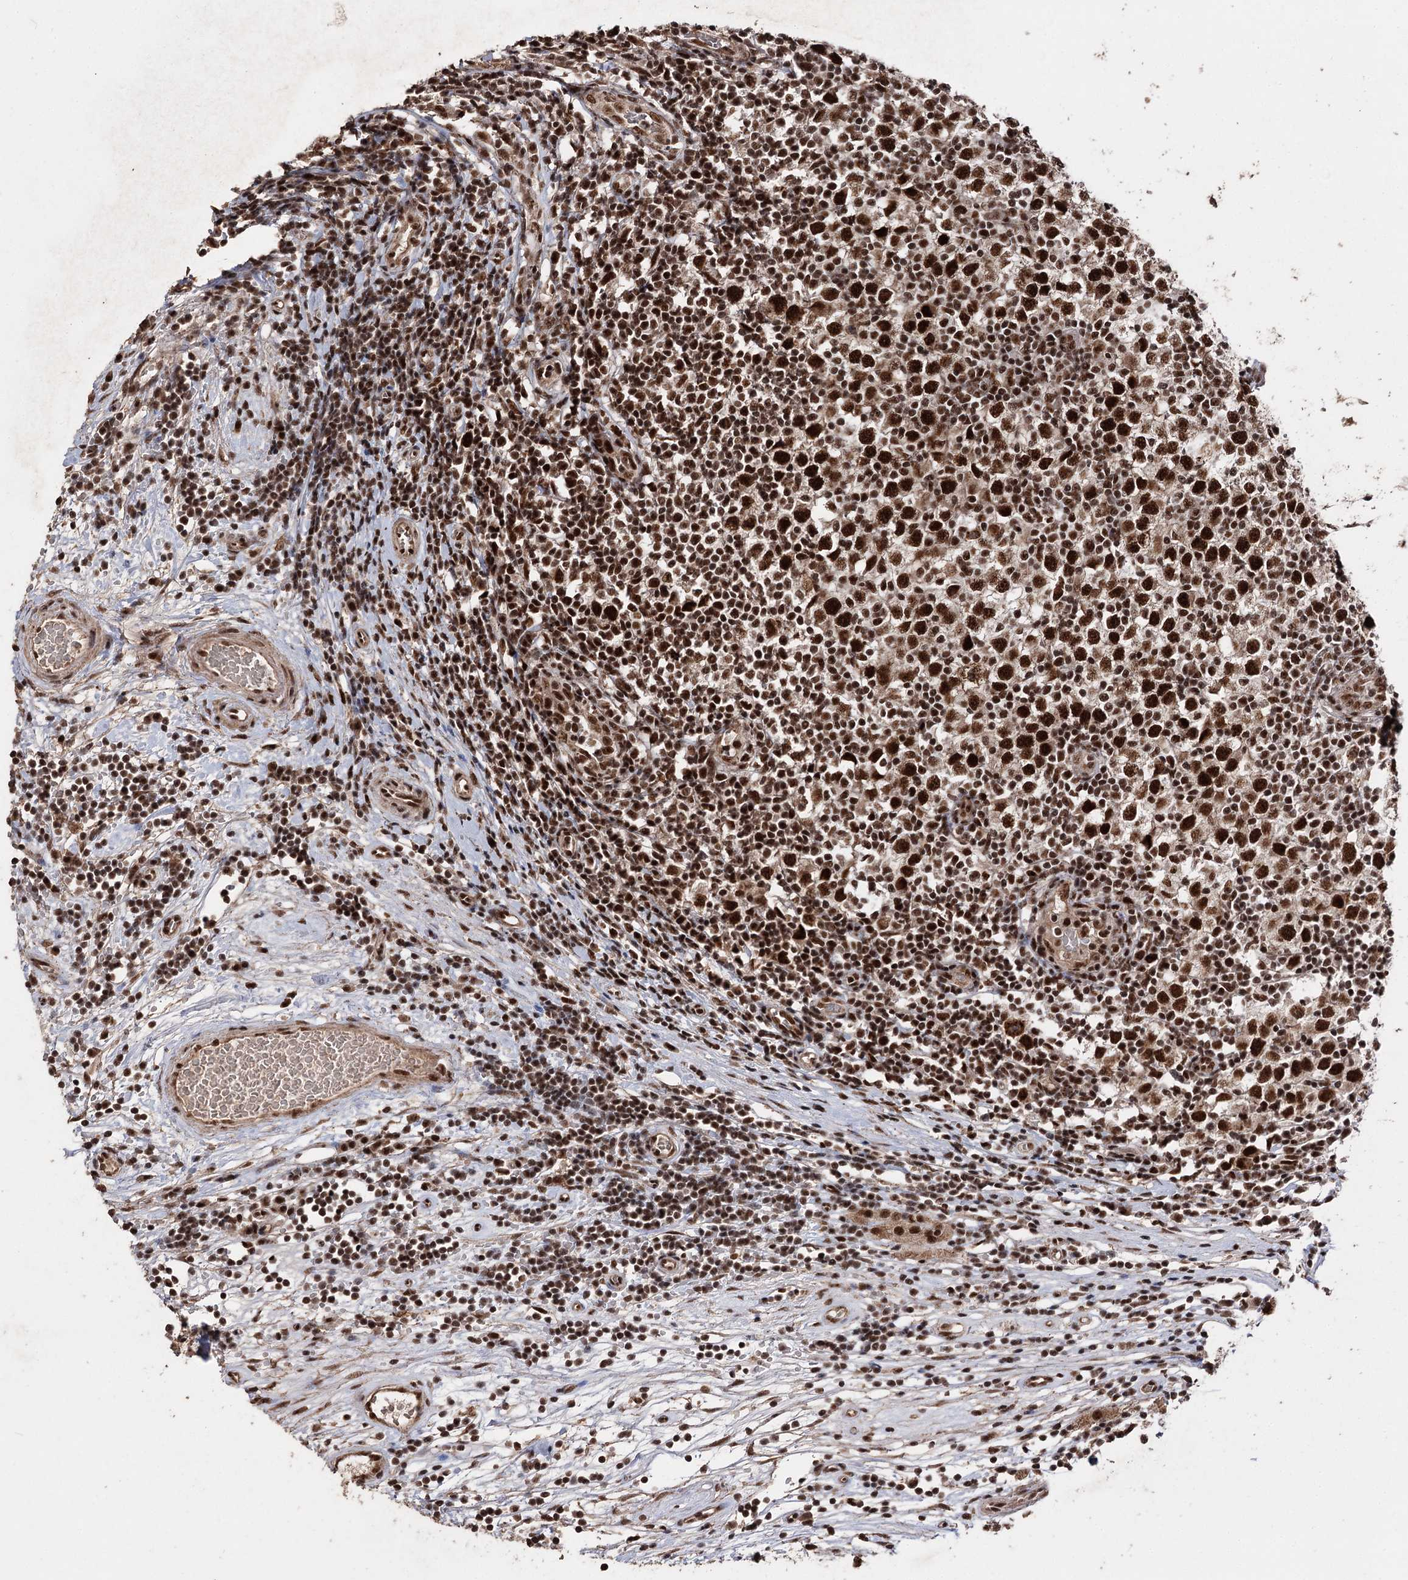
{"staining": {"intensity": "strong", "quantity": ">75%", "location": "nuclear"}, "tissue": "testis cancer", "cell_type": "Tumor cells", "image_type": "cancer", "snomed": [{"axis": "morphology", "description": "Seminoma, NOS"}, {"axis": "topography", "description": "Testis"}], "caption": "Protein expression by immunohistochemistry displays strong nuclear positivity in approximately >75% of tumor cells in testis cancer. (IHC, brightfield microscopy, high magnification).", "gene": "U2SURP", "patient": {"sex": "male", "age": 65}}